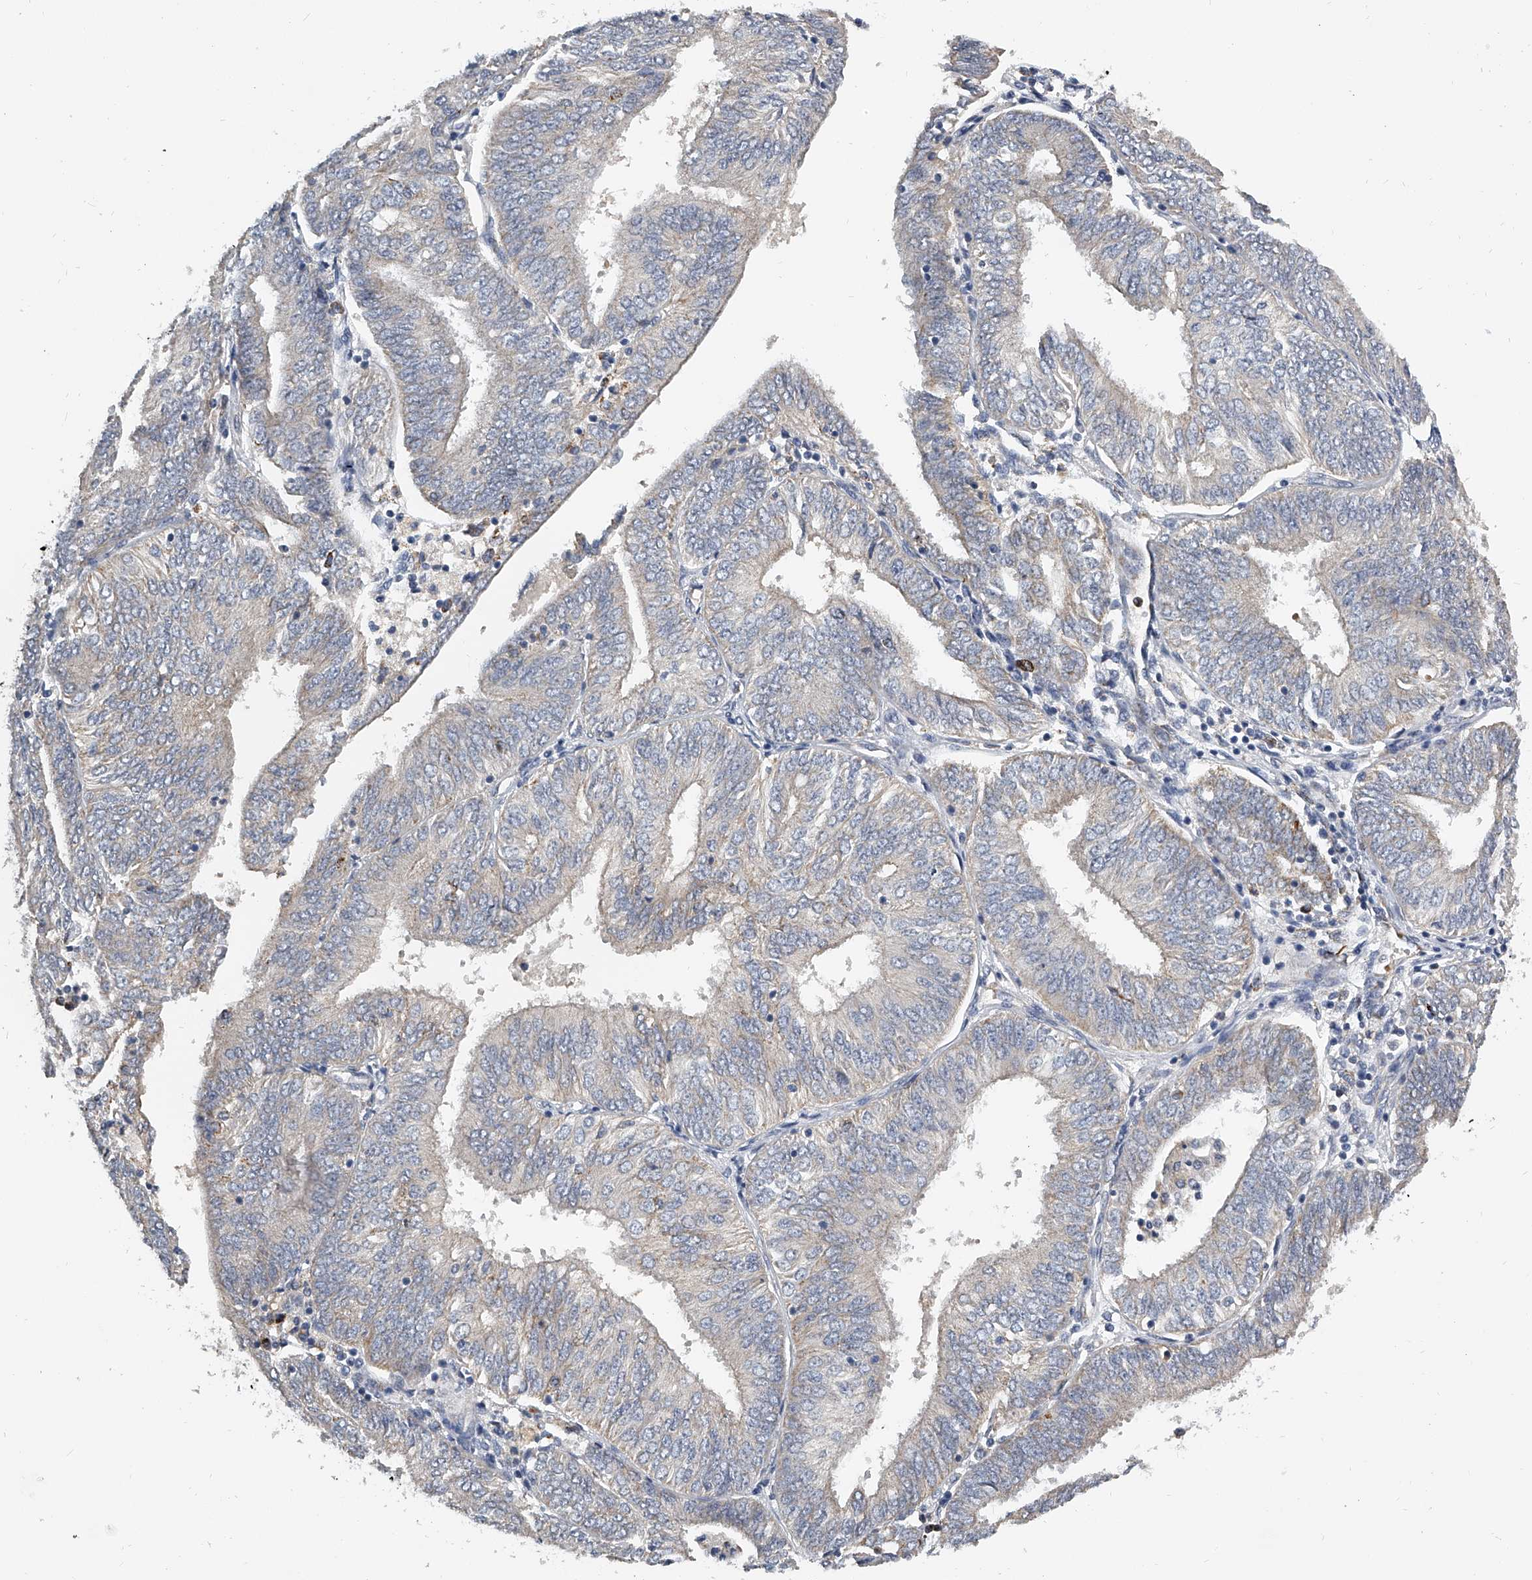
{"staining": {"intensity": "negative", "quantity": "none", "location": "none"}, "tissue": "endometrial cancer", "cell_type": "Tumor cells", "image_type": "cancer", "snomed": [{"axis": "morphology", "description": "Adenocarcinoma, NOS"}, {"axis": "topography", "description": "Endometrium"}], "caption": "IHC micrograph of neoplastic tissue: endometrial cancer (adenocarcinoma) stained with DAB (3,3'-diaminobenzidine) exhibits no significant protein staining in tumor cells.", "gene": "KLHL7", "patient": {"sex": "female", "age": 58}}